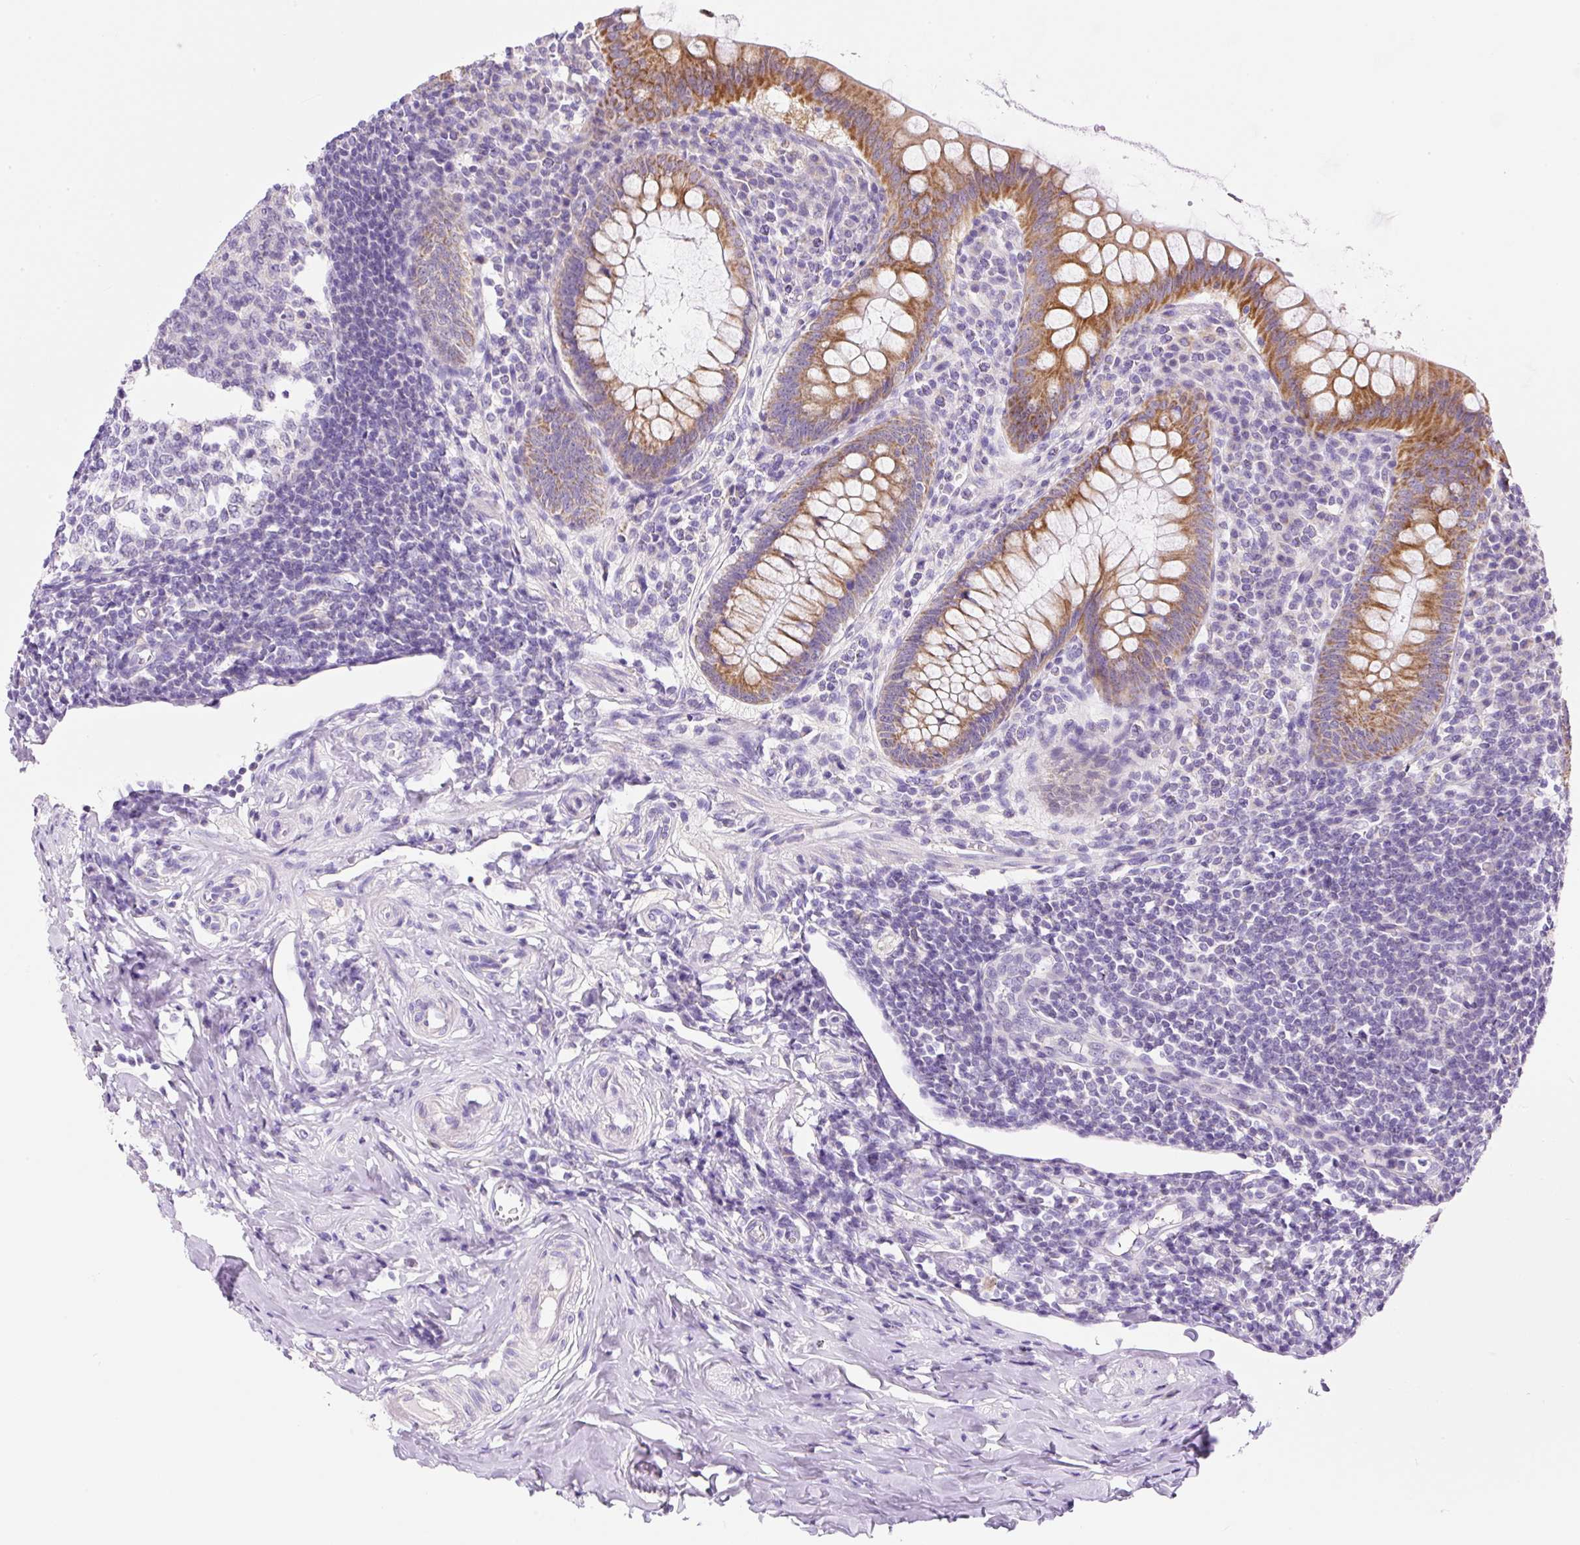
{"staining": {"intensity": "moderate", "quantity": ">75%", "location": "cytoplasmic/membranous"}, "tissue": "appendix", "cell_type": "Glandular cells", "image_type": "normal", "snomed": [{"axis": "morphology", "description": "Normal tissue, NOS"}, {"axis": "topography", "description": "Appendix"}], "caption": "Immunohistochemical staining of benign appendix demonstrates medium levels of moderate cytoplasmic/membranous expression in approximately >75% of glandular cells.", "gene": "NDST3", "patient": {"sex": "female", "age": 33}}